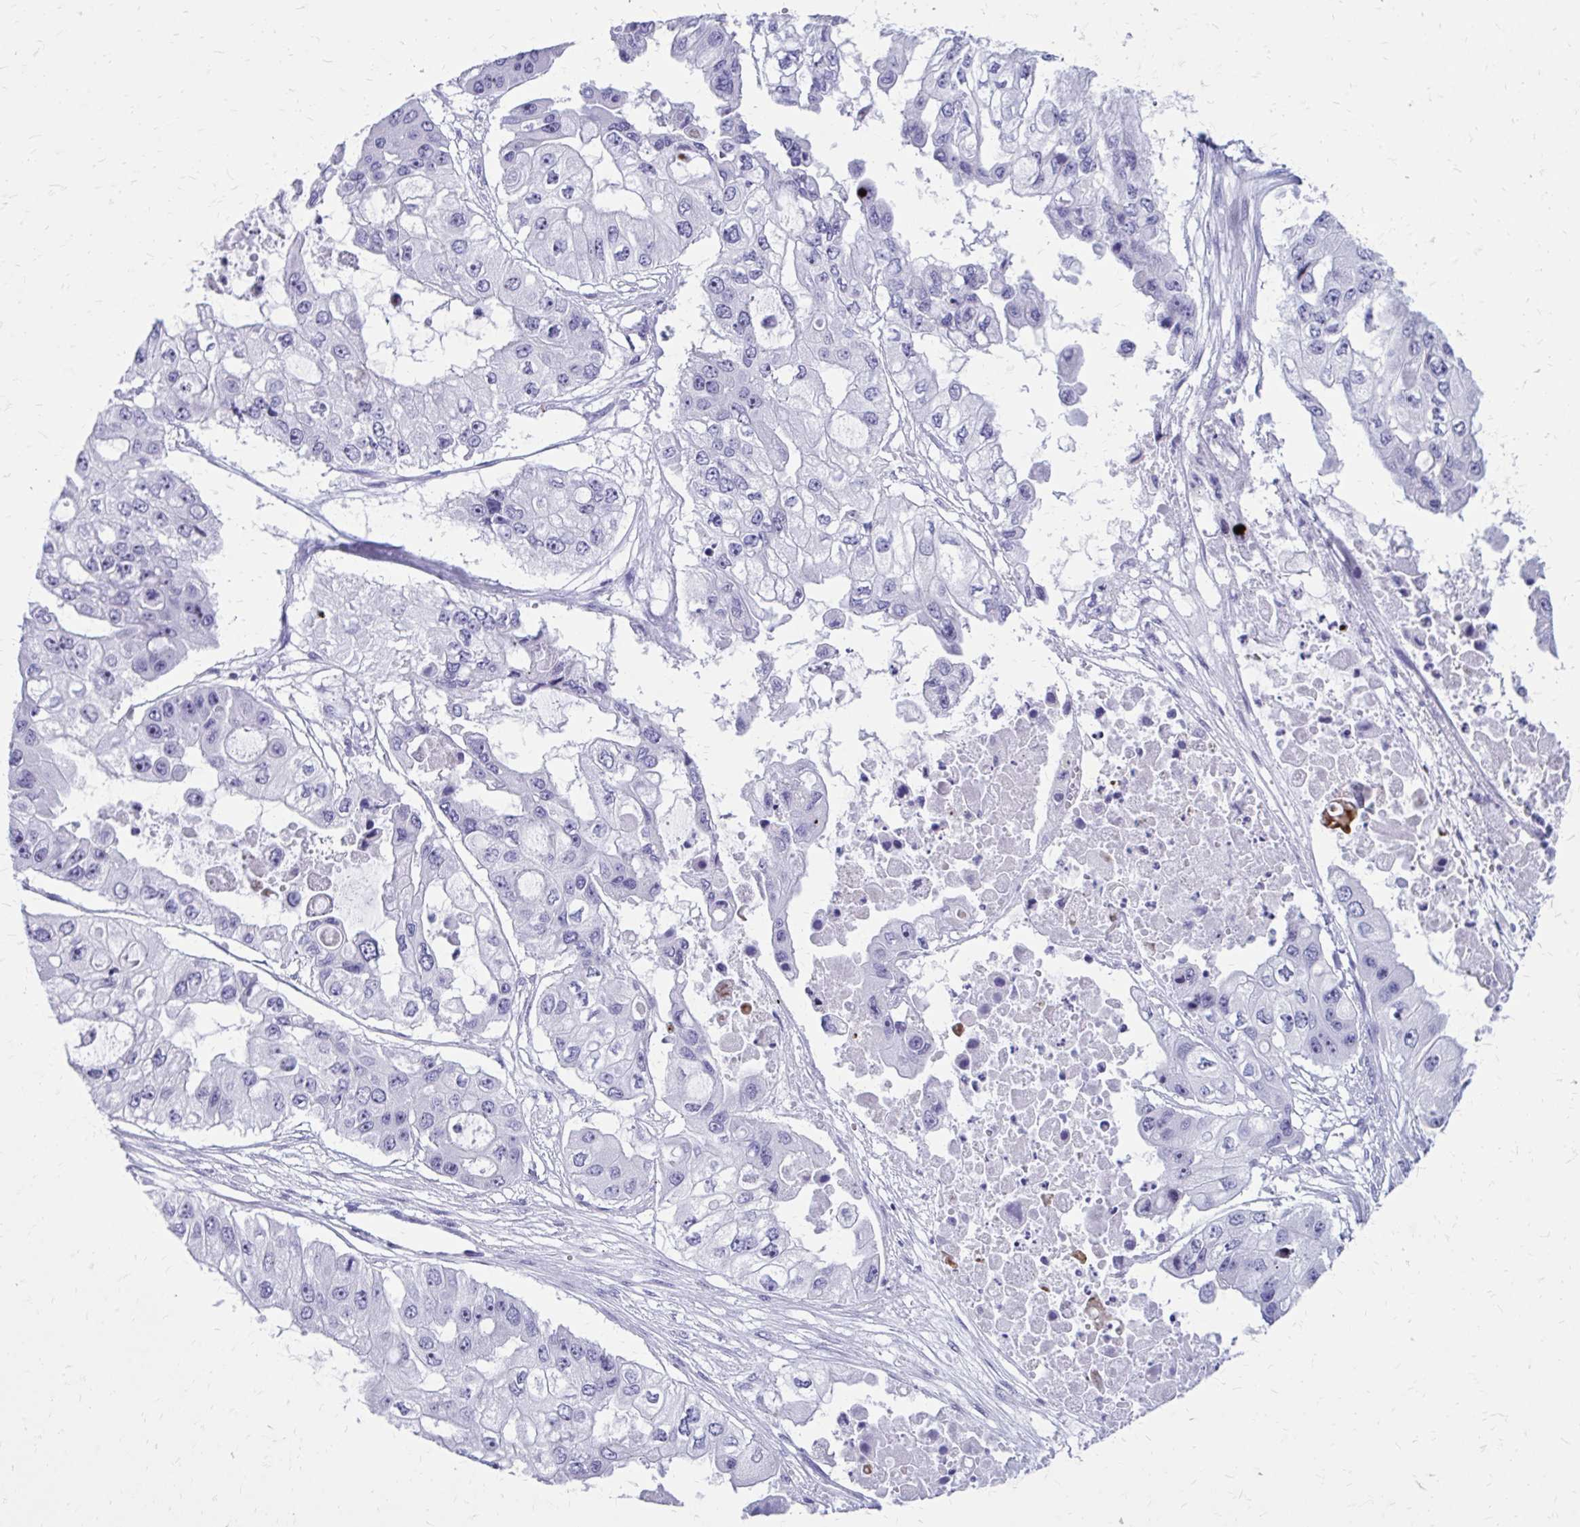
{"staining": {"intensity": "negative", "quantity": "none", "location": "none"}, "tissue": "ovarian cancer", "cell_type": "Tumor cells", "image_type": "cancer", "snomed": [{"axis": "morphology", "description": "Cystadenocarcinoma, serous, NOS"}, {"axis": "topography", "description": "Ovary"}], "caption": "Tumor cells are negative for brown protein staining in ovarian serous cystadenocarcinoma.", "gene": "LCN15", "patient": {"sex": "female", "age": 56}}